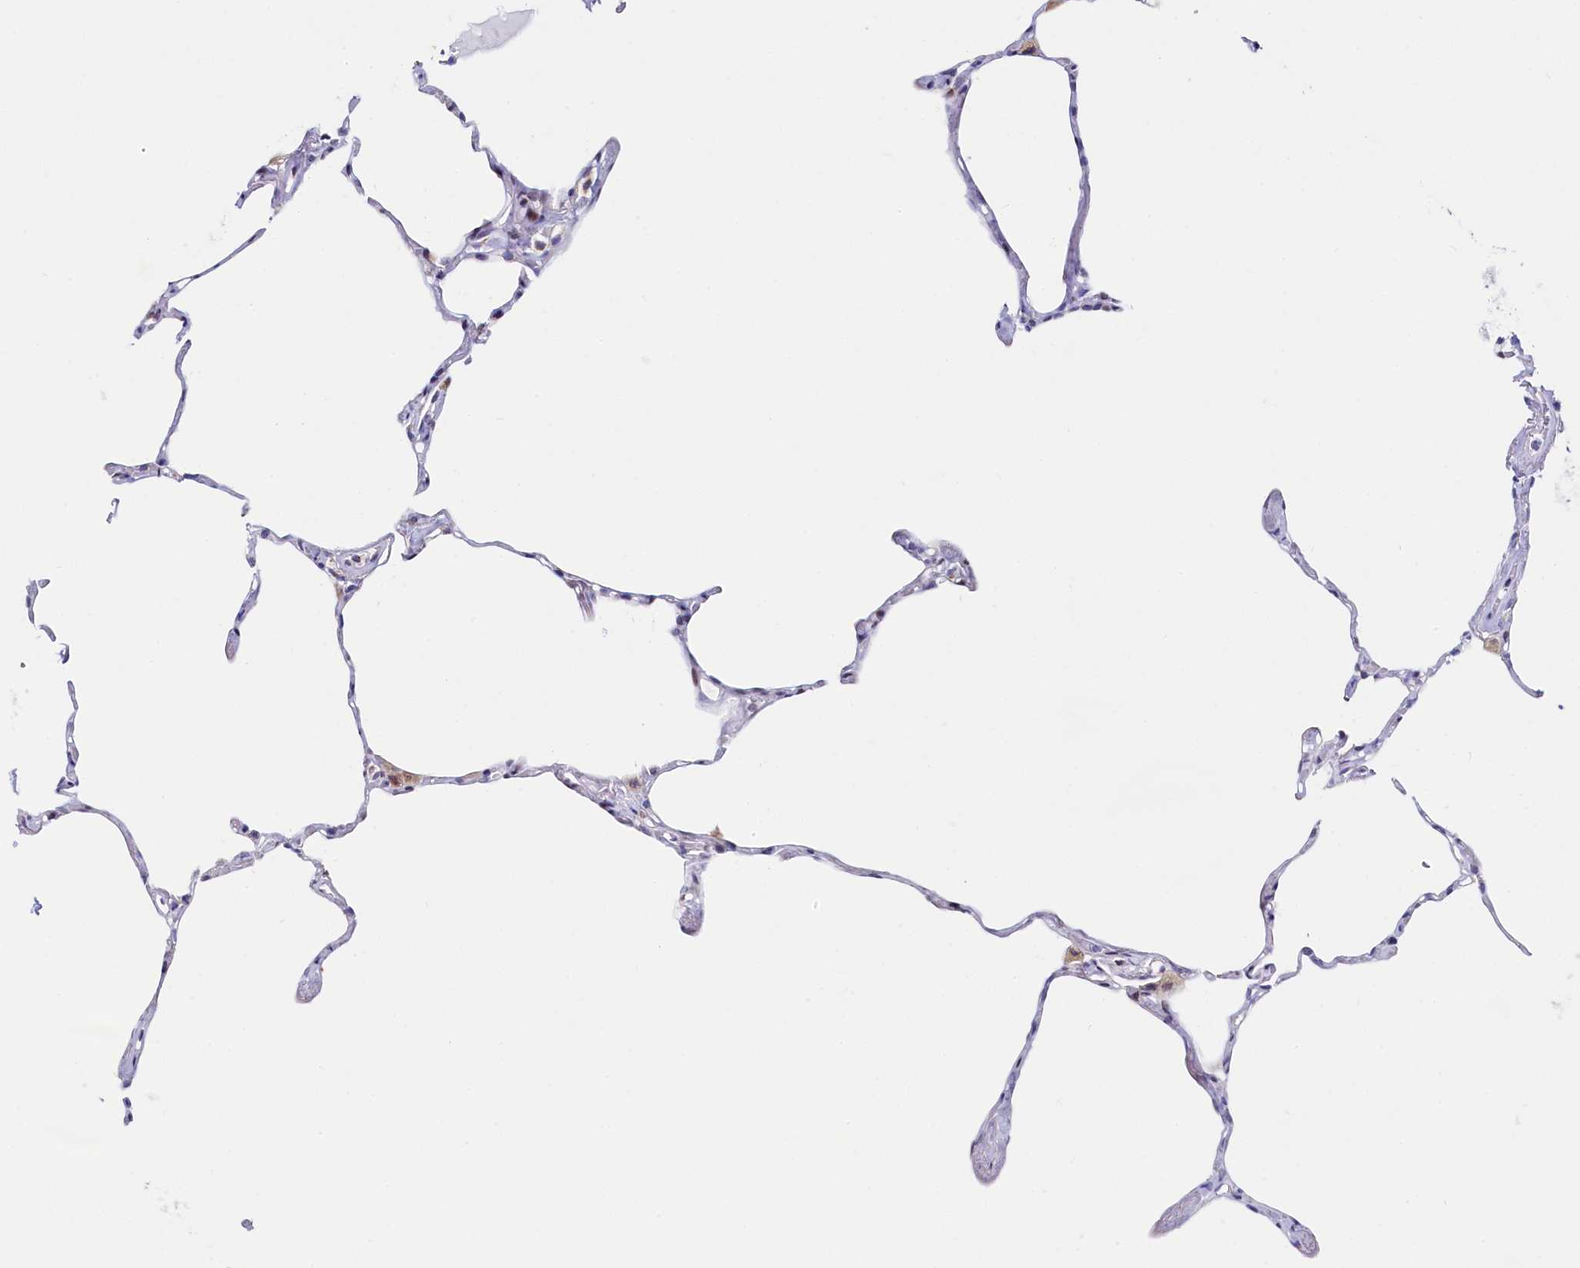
{"staining": {"intensity": "moderate", "quantity": "<25%", "location": "cytoplasmic/membranous"}, "tissue": "lung", "cell_type": "Alveolar cells", "image_type": "normal", "snomed": [{"axis": "morphology", "description": "Normal tissue, NOS"}, {"axis": "topography", "description": "Lung"}], "caption": "Alveolar cells show moderate cytoplasmic/membranous staining in about <25% of cells in normal lung.", "gene": "HDGFL3", "patient": {"sex": "male", "age": 65}}